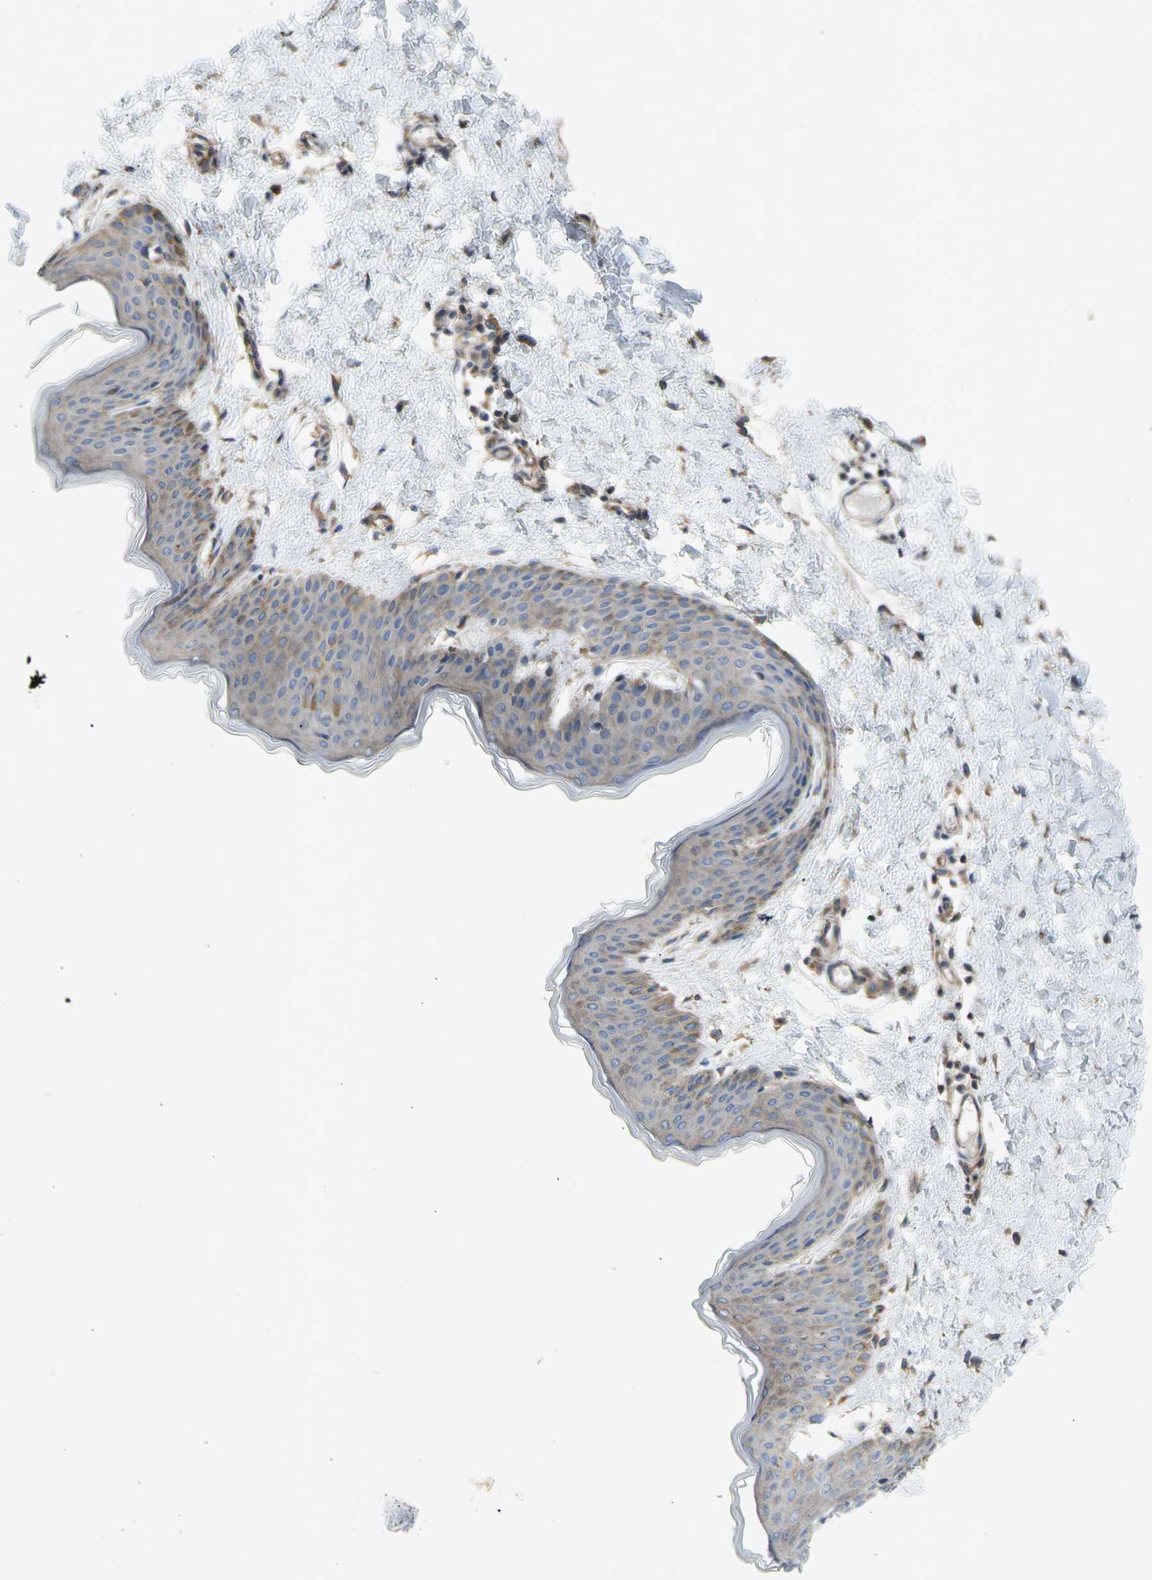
{"staining": {"intensity": "moderate", "quantity": ">75%", "location": "cytoplasmic/membranous"}, "tissue": "skin", "cell_type": "Fibroblasts", "image_type": "normal", "snomed": [{"axis": "morphology", "description": "Normal tissue, NOS"}, {"axis": "topography", "description": "Skin"}], "caption": "The photomicrograph exhibits immunohistochemical staining of benign skin. There is moderate cytoplasmic/membranous positivity is seen in approximately >75% of fibroblasts. (DAB IHC, brown staining for protein, blue staining for nuclei).", "gene": "KLC1", "patient": {"sex": "female", "age": 17}}